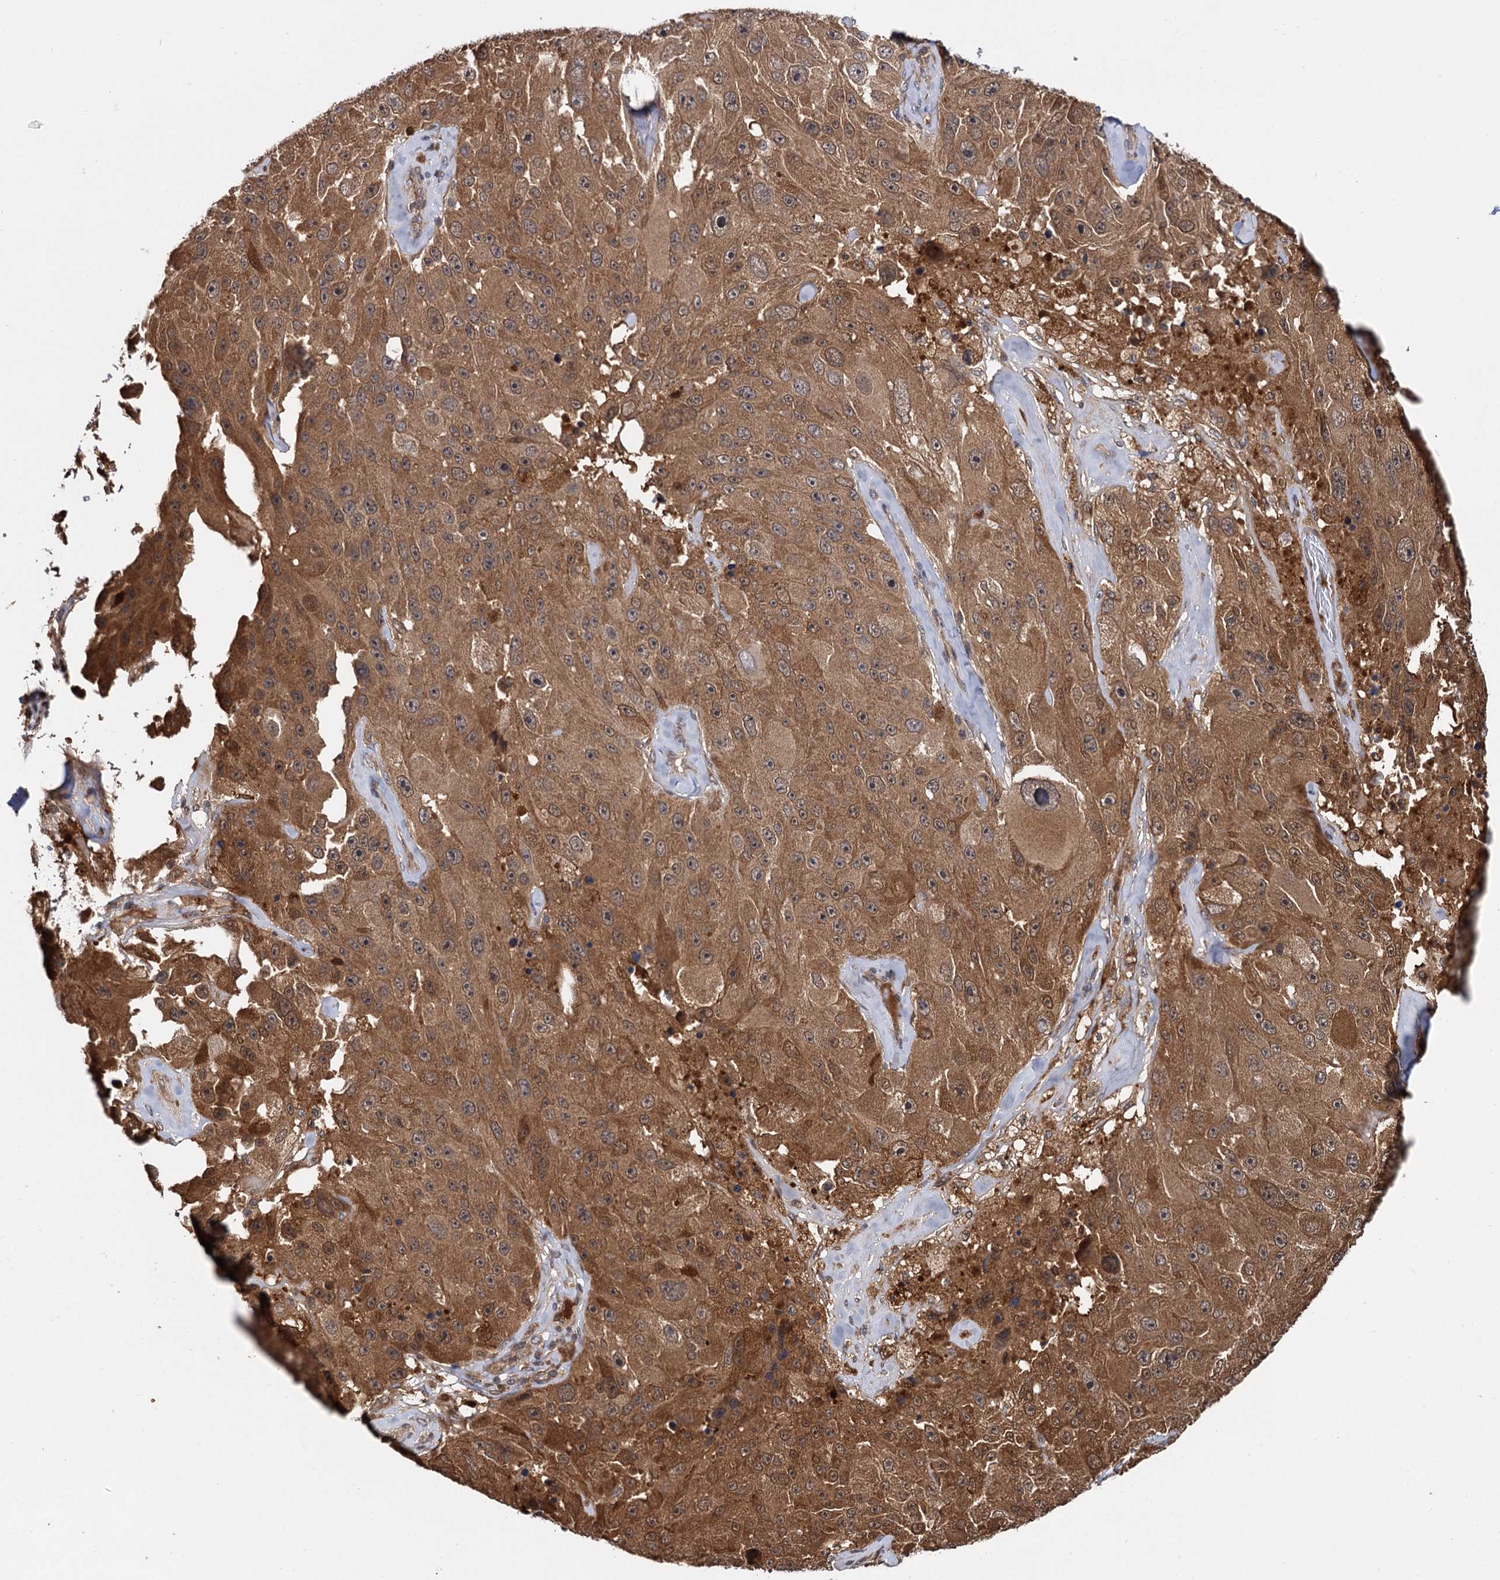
{"staining": {"intensity": "strong", "quantity": ">75%", "location": "cytoplasmic/membranous"}, "tissue": "melanoma", "cell_type": "Tumor cells", "image_type": "cancer", "snomed": [{"axis": "morphology", "description": "Malignant melanoma, Metastatic site"}, {"axis": "topography", "description": "Lymph node"}], "caption": "Malignant melanoma (metastatic site) was stained to show a protein in brown. There is high levels of strong cytoplasmic/membranous positivity in approximately >75% of tumor cells. Nuclei are stained in blue.", "gene": "SELENOP", "patient": {"sex": "male", "age": 62}}